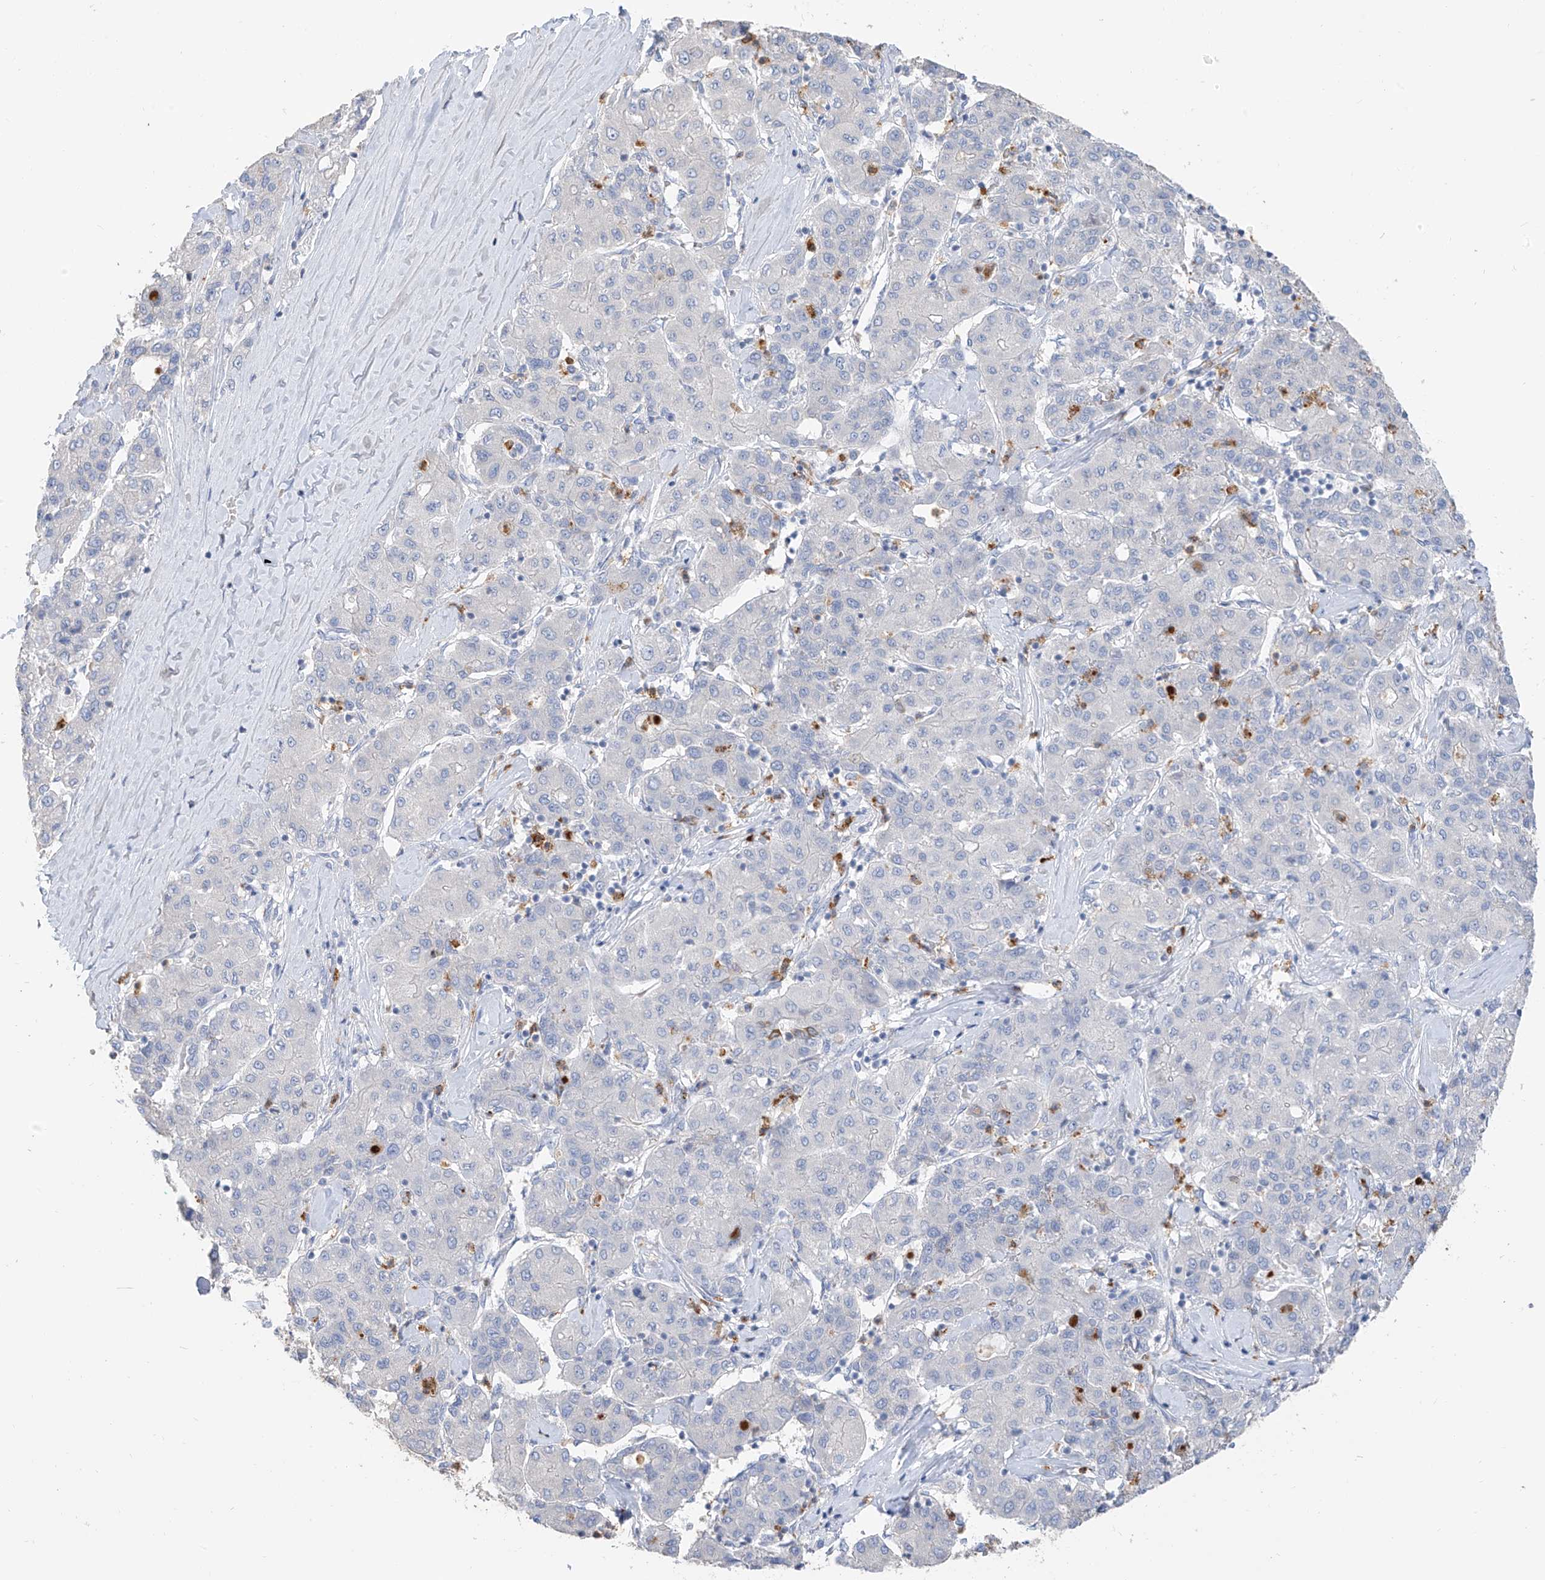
{"staining": {"intensity": "negative", "quantity": "none", "location": "none"}, "tissue": "liver cancer", "cell_type": "Tumor cells", "image_type": "cancer", "snomed": [{"axis": "morphology", "description": "Carcinoma, Hepatocellular, NOS"}, {"axis": "topography", "description": "Liver"}], "caption": "Protein analysis of liver hepatocellular carcinoma exhibits no significant positivity in tumor cells.", "gene": "PAFAH1B3", "patient": {"sex": "male", "age": 65}}